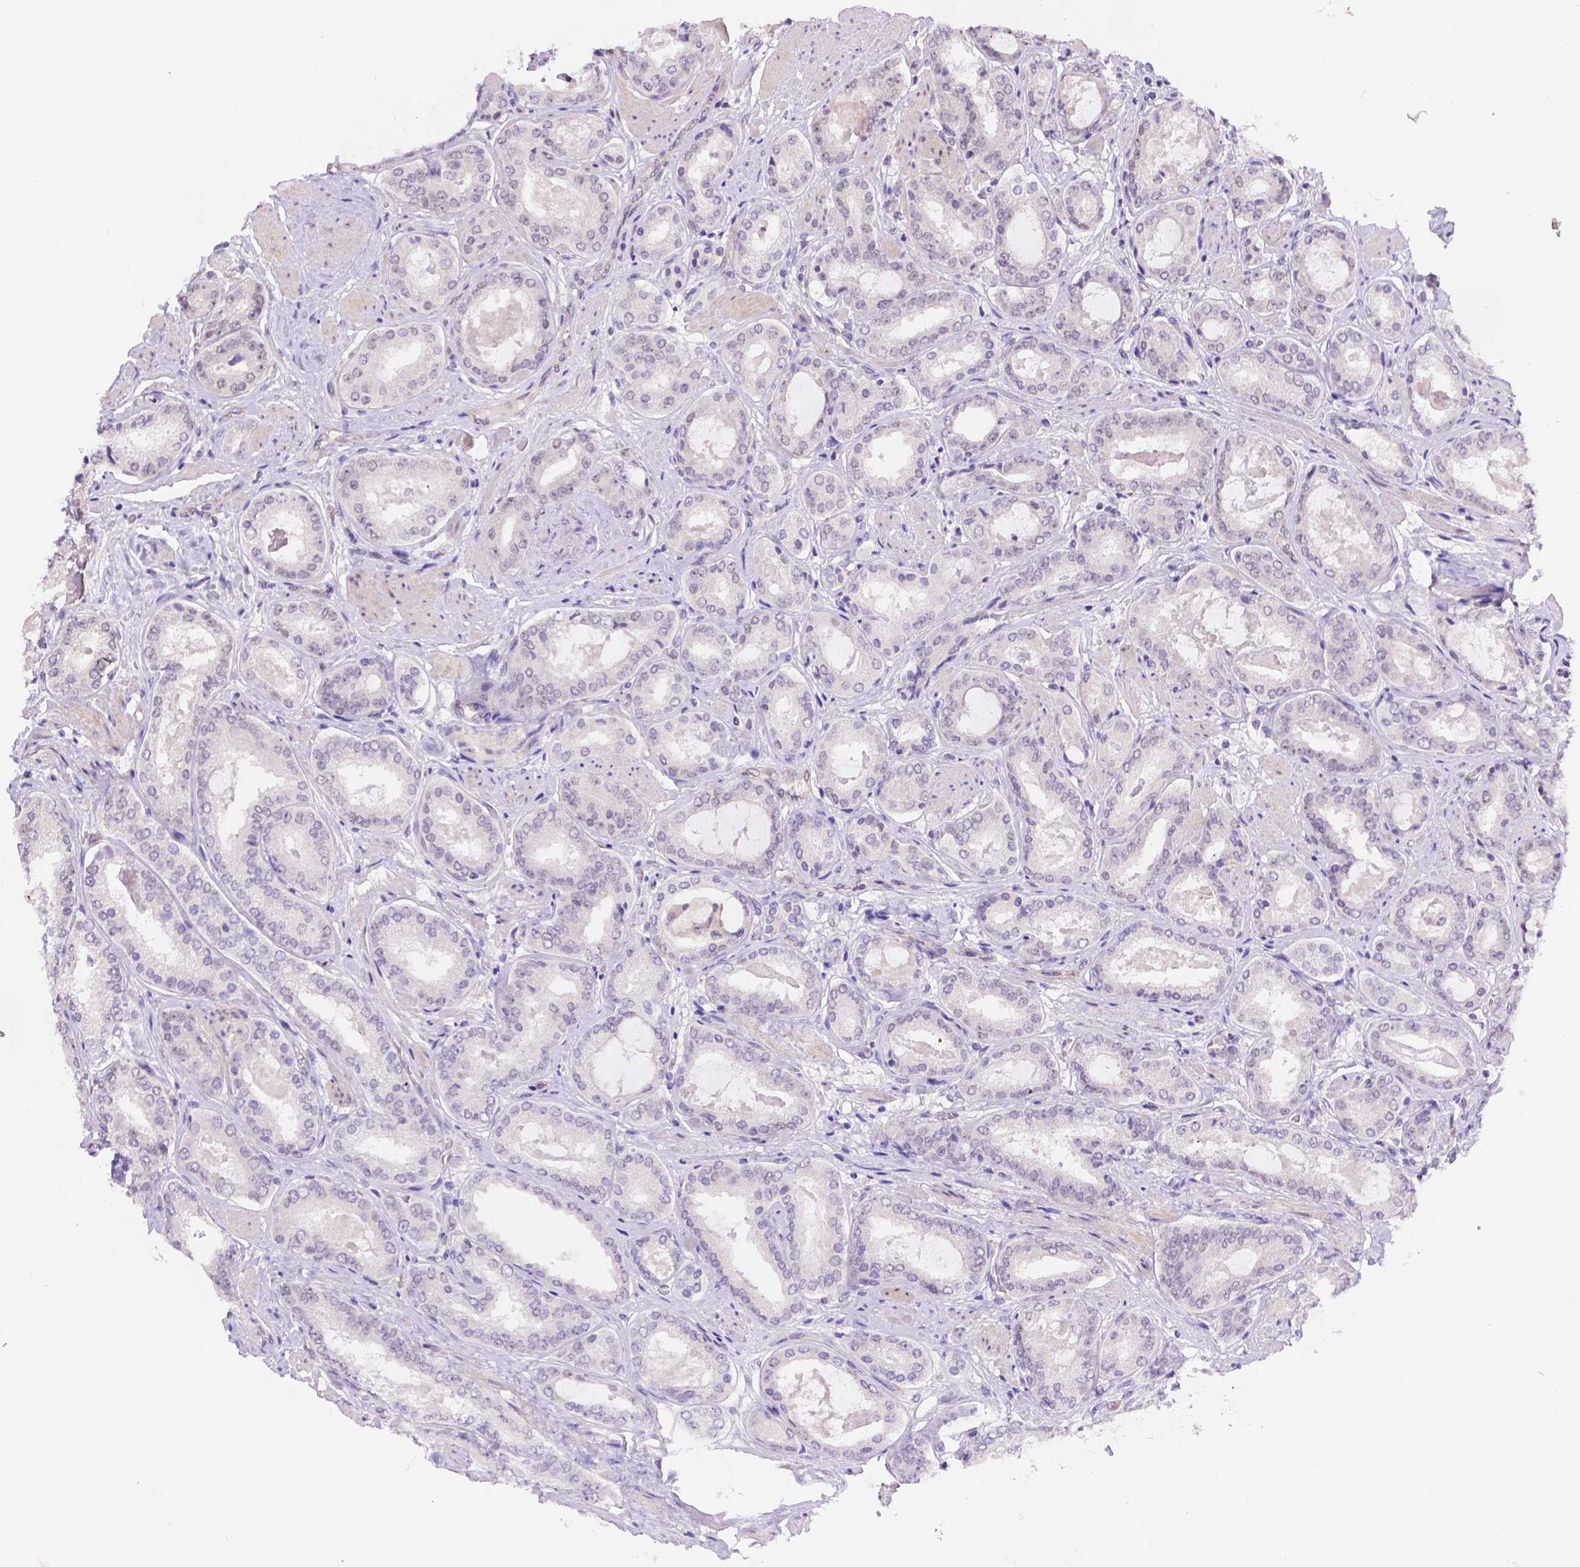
{"staining": {"intensity": "negative", "quantity": "none", "location": "none"}, "tissue": "prostate cancer", "cell_type": "Tumor cells", "image_type": "cancer", "snomed": [{"axis": "morphology", "description": "Adenocarcinoma, High grade"}, {"axis": "topography", "description": "Prostate"}], "caption": "Tumor cells are negative for brown protein staining in prostate cancer (high-grade adenocarcinoma).", "gene": "NXPE2", "patient": {"sex": "male", "age": 63}}